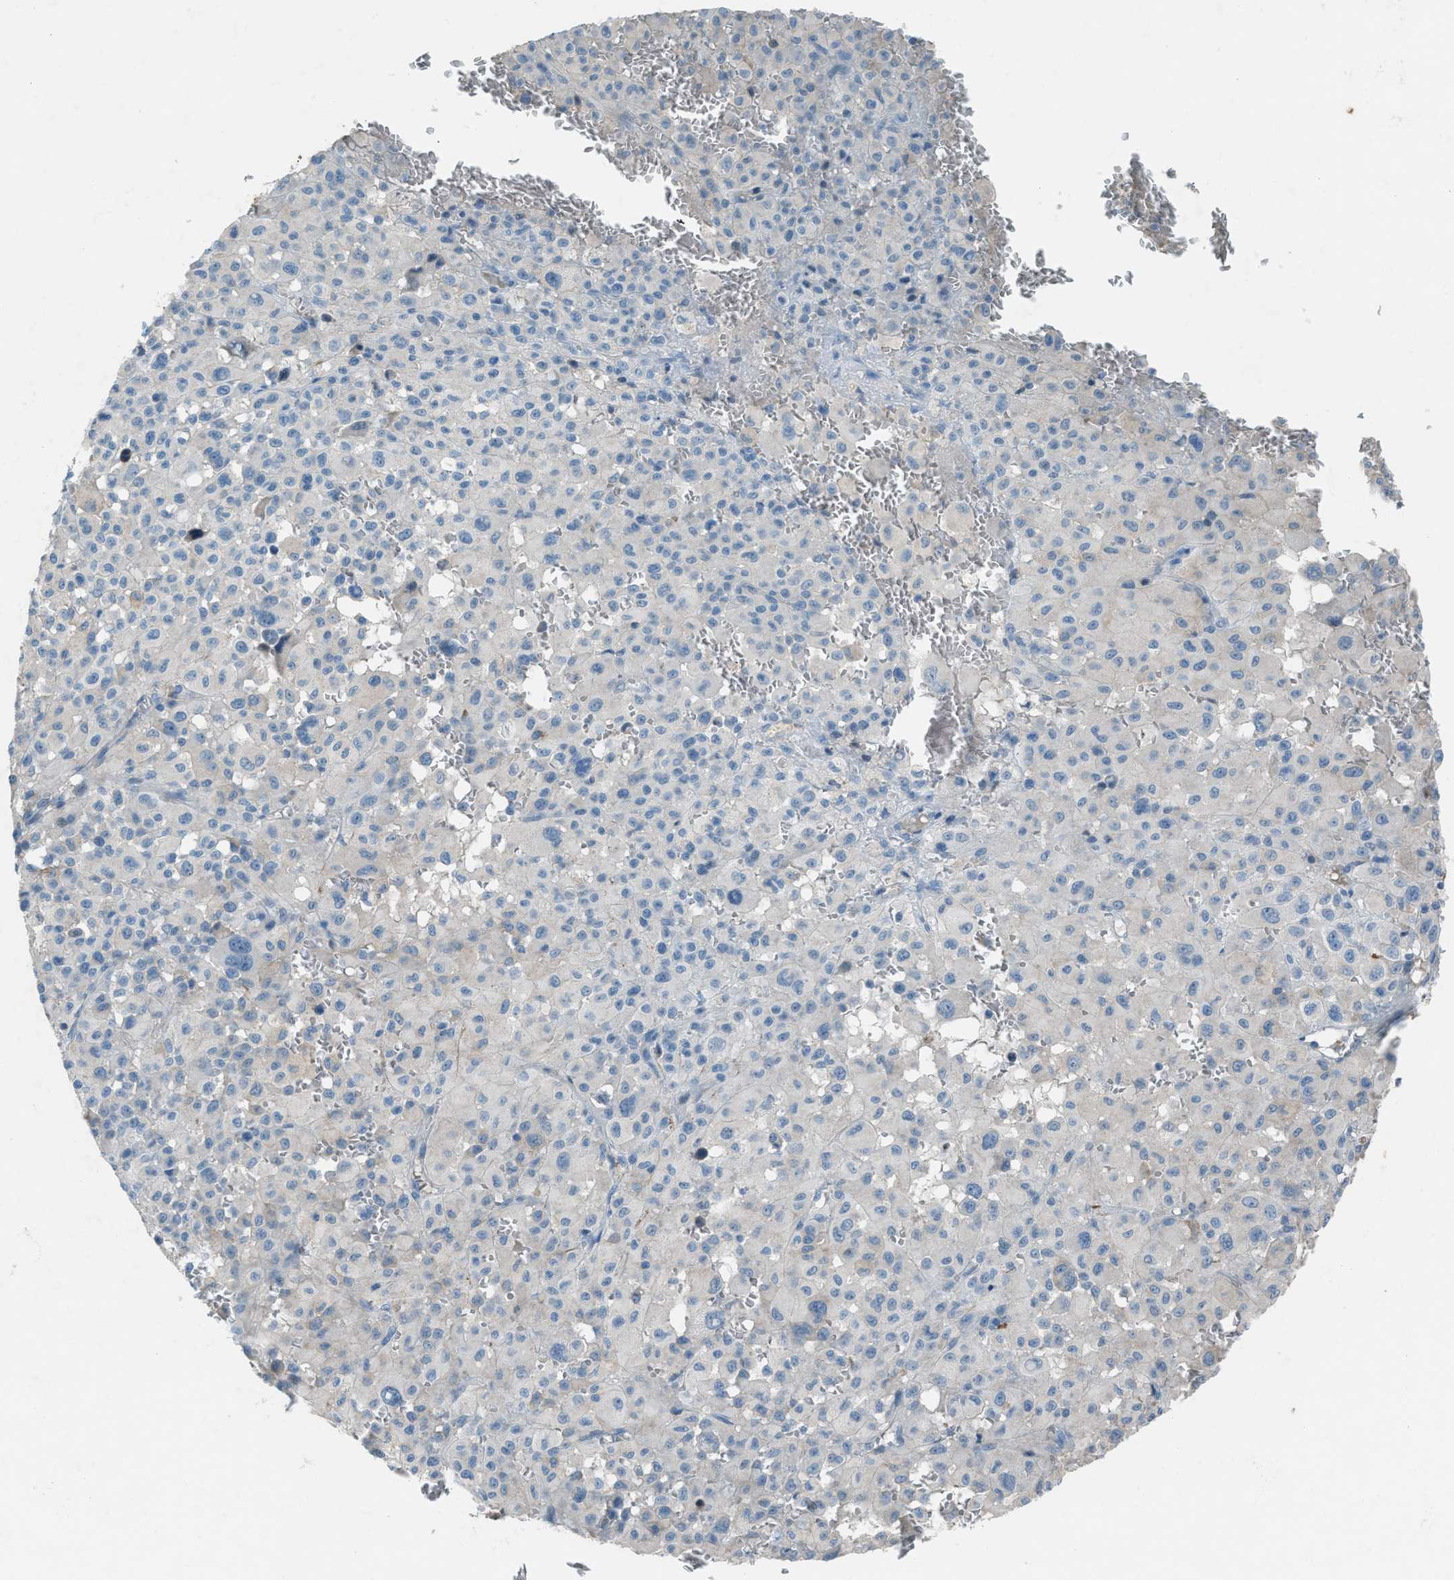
{"staining": {"intensity": "negative", "quantity": "none", "location": "none"}, "tissue": "melanoma", "cell_type": "Tumor cells", "image_type": "cancer", "snomed": [{"axis": "morphology", "description": "Malignant melanoma, Metastatic site"}, {"axis": "topography", "description": "Skin"}], "caption": "Malignant melanoma (metastatic site) was stained to show a protein in brown. There is no significant expression in tumor cells.", "gene": "FBLN2", "patient": {"sex": "female", "age": 74}}